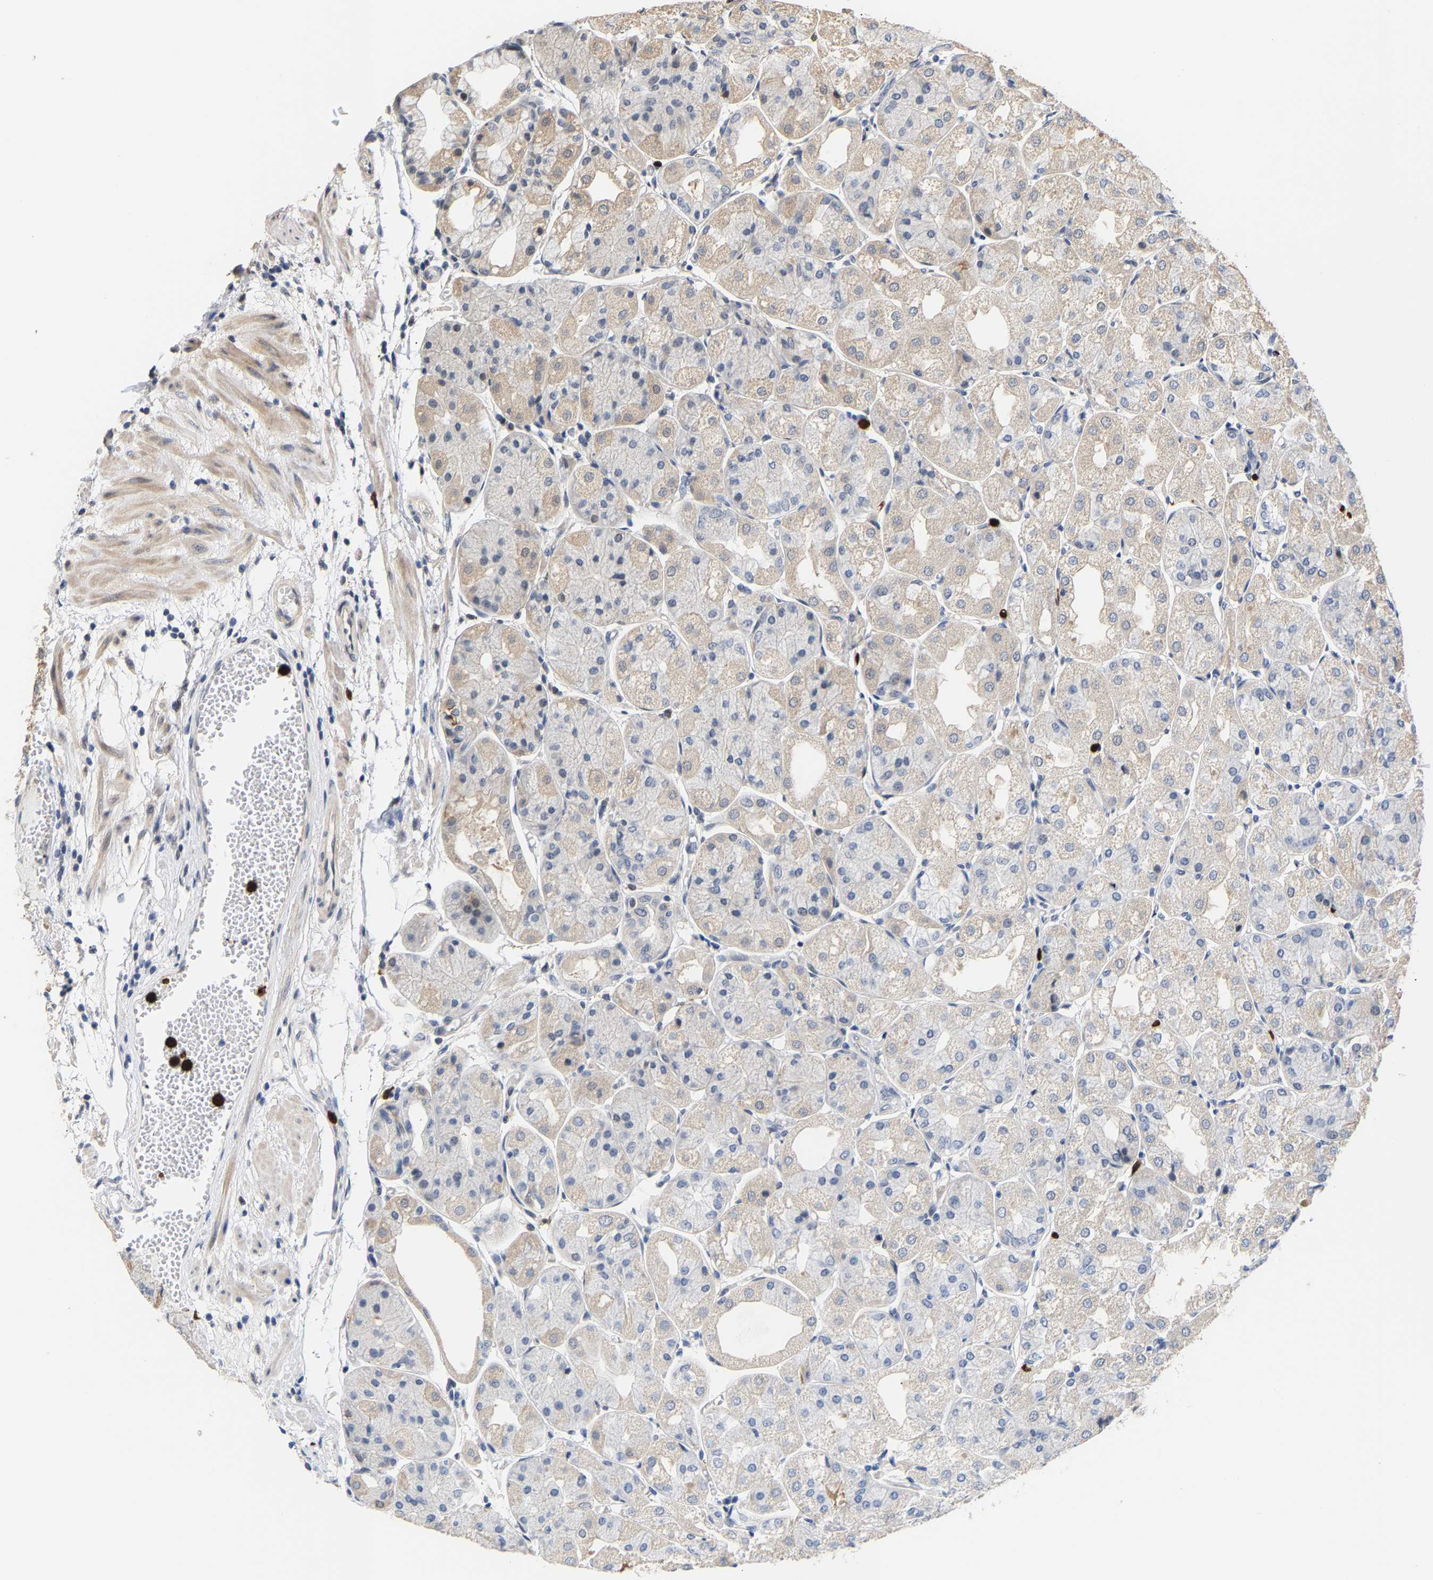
{"staining": {"intensity": "weak", "quantity": "<25%", "location": "cytoplasmic/membranous"}, "tissue": "stomach", "cell_type": "Glandular cells", "image_type": "normal", "snomed": [{"axis": "morphology", "description": "Normal tissue, NOS"}, {"axis": "topography", "description": "Stomach, upper"}], "caption": "Micrograph shows no protein expression in glandular cells of benign stomach. Nuclei are stained in blue.", "gene": "TDRD7", "patient": {"sex": "male", "age": 72}}